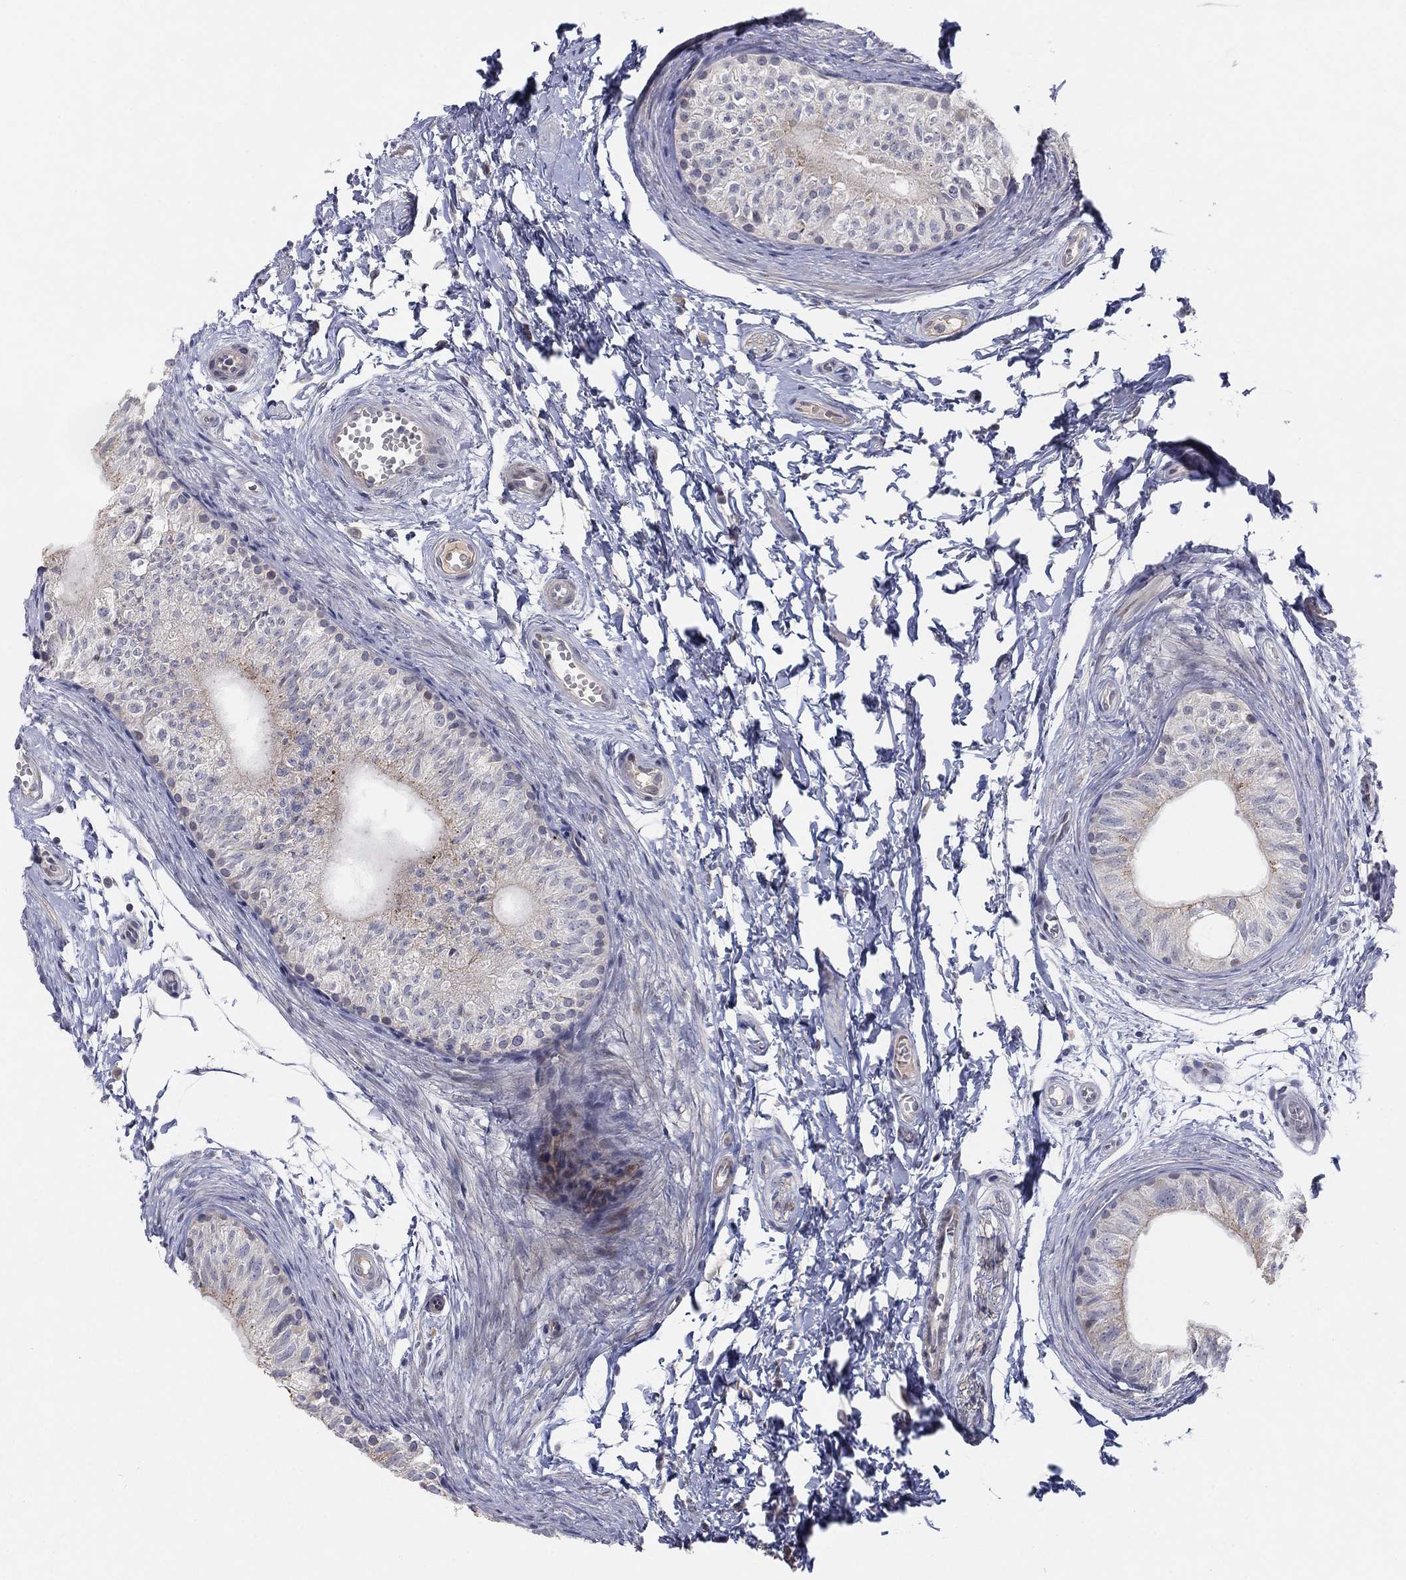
{"staining": {"intensity": "negative", "quantity": "none", "location": "none"}, "tissue": "epididymis", "cell_type": "Glandular cells", "image_type": "normal", "snomed": [{"axis": "morphology", "description": "Normal tissue, NOS"}, {"axis": "topography", "description": "Epididymis"}], "caption": "Immunohistochemistry photomicrograph of unremarkable human epididymis stained for a protein (brown), which reveals no positivity in glandular cells.", "gene": "AMN1", "patient": {"sex": "male", "age": 22}}